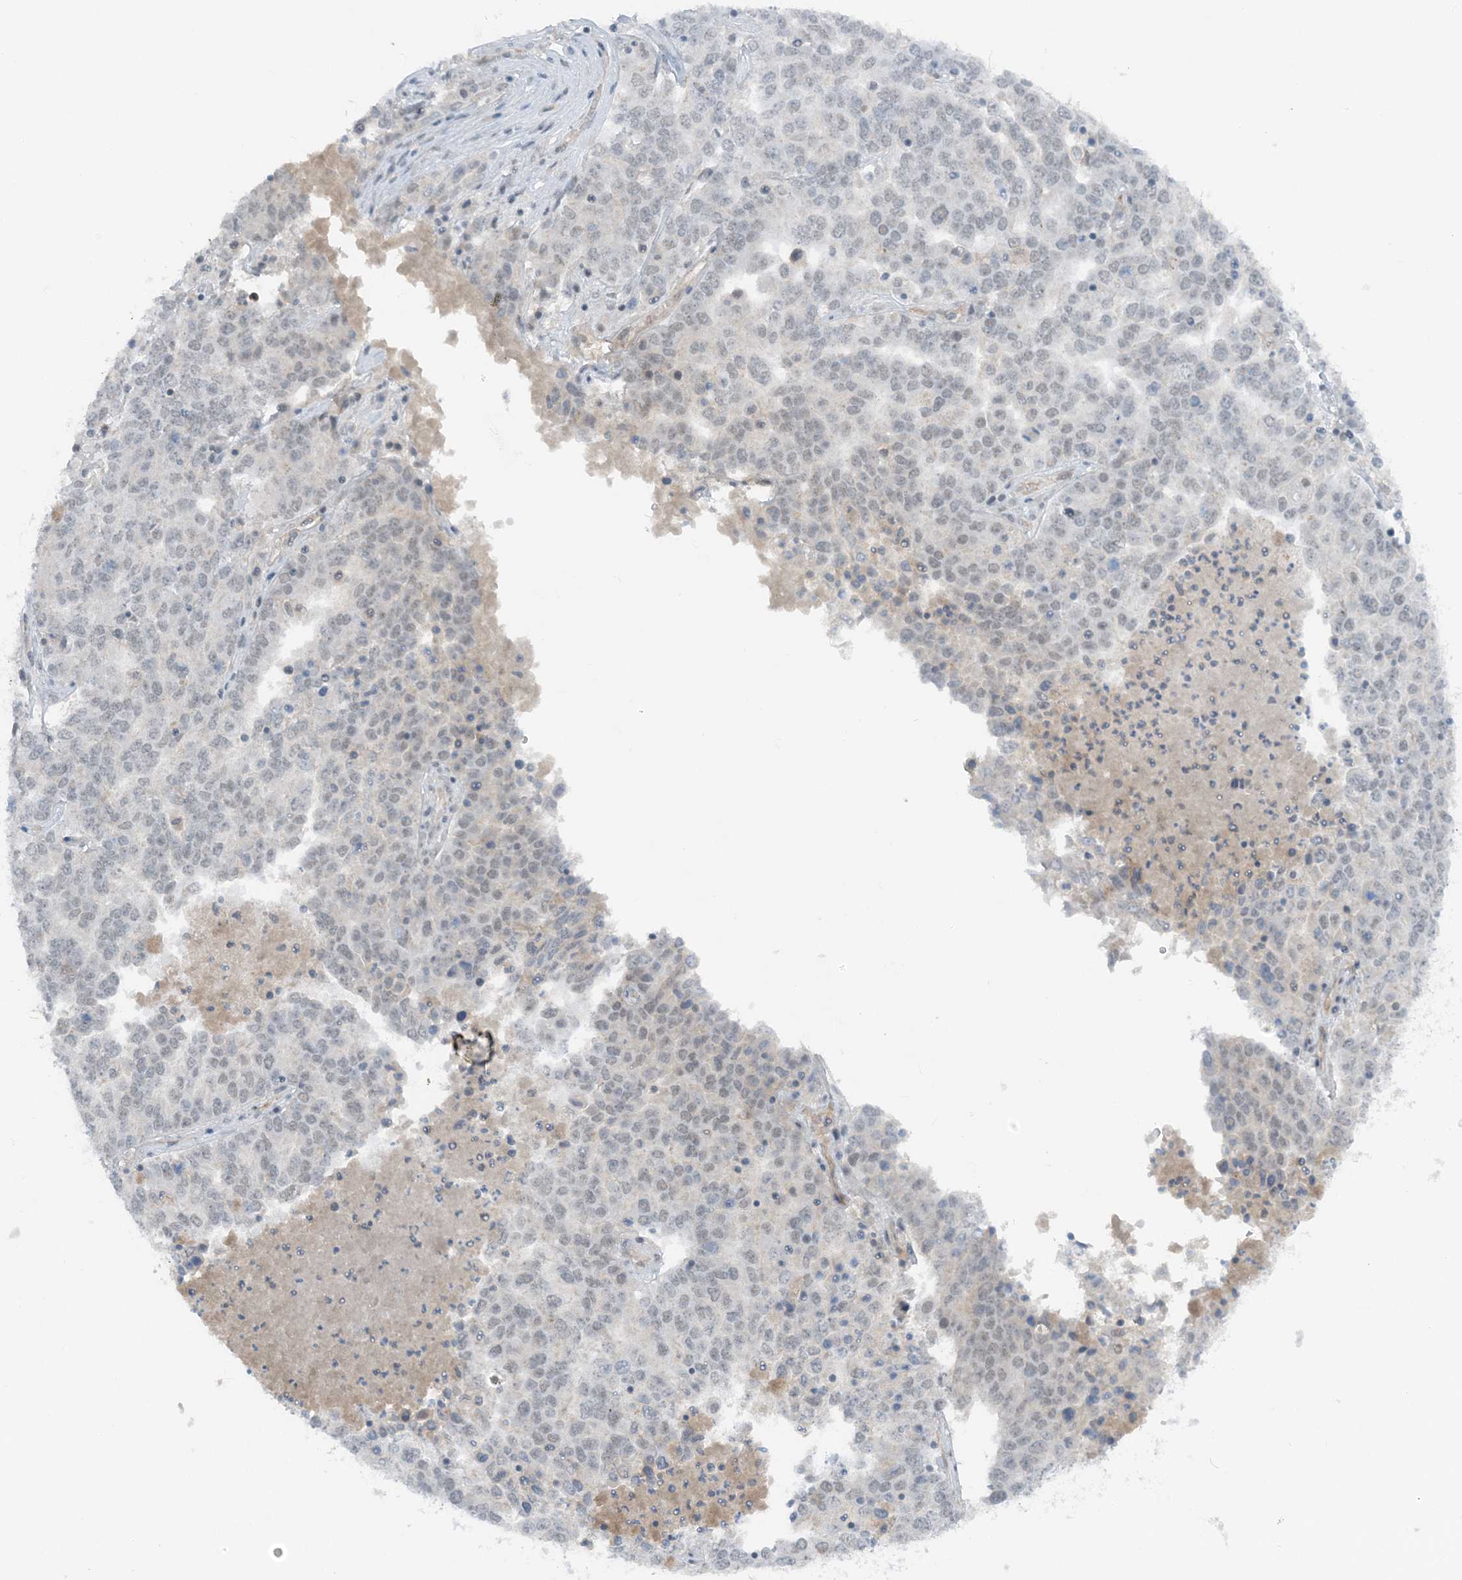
{"staining": {"intensity": "negative", "quantity": "none", "location": "none"}, "tissue": "ovarian cancer", "cell_type": "Tumor cells", "image_type": "cancer", "snomed": [{"axis": "morphology", "description": "Carcinoma, endometroid"}, {"axis": "topography", "description": "Ovary"}], "caption": "DAB immunohistochemical staining of ovarian endometroid carcinoma displays no significant expression in tumor cells.", "gene": "ATP11A", "patient": {"sex": "female", "age": 62}}